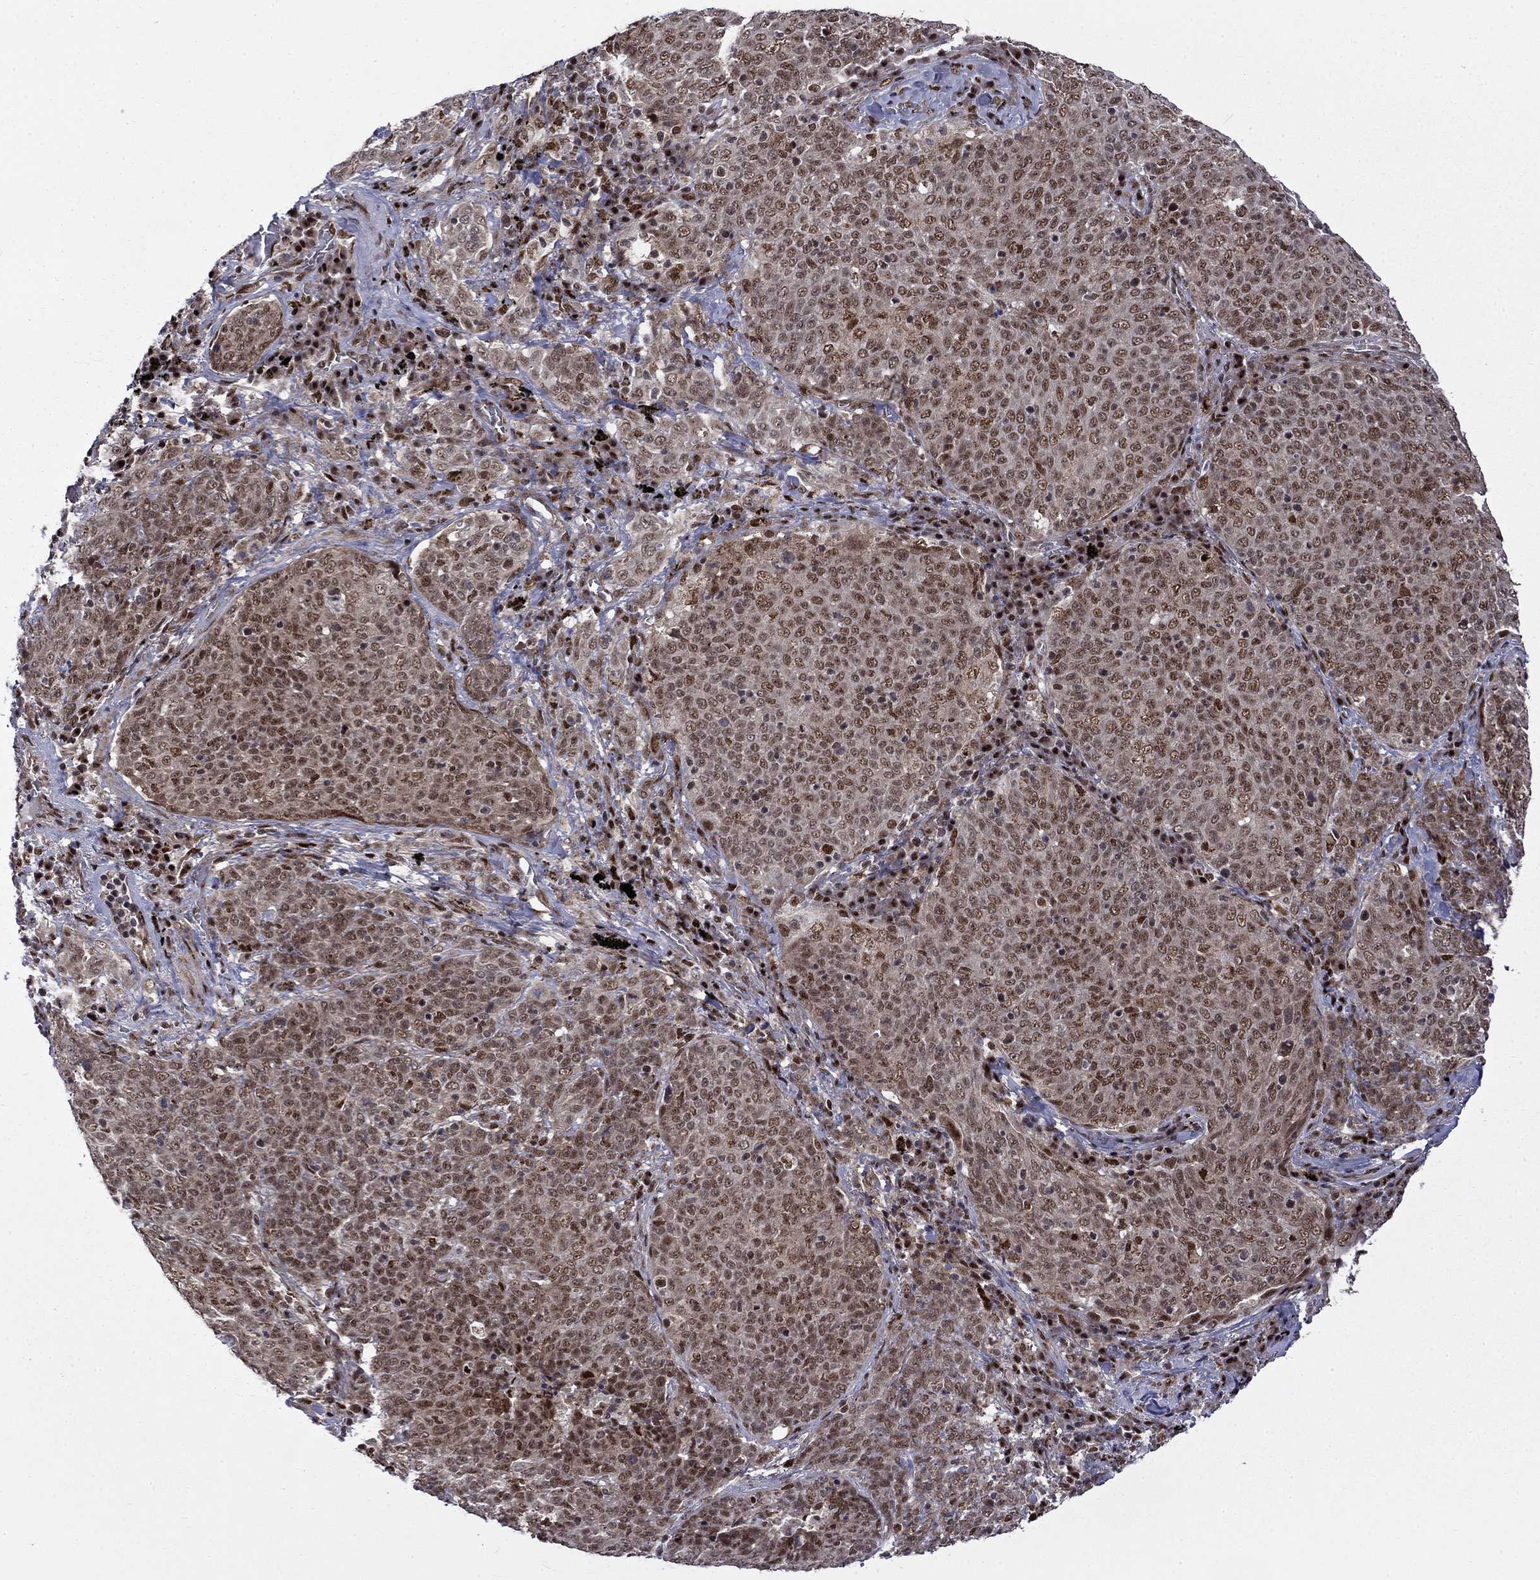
{"staining": {"intensity": "moderate", "quantity": "25%-75%", "location": "nuclear"}, "tissue": "lung cancer", "cell_type": "Tumor cells", "image_type": "cancer", "snomed": [{"axis": "morphology", "description": "Squamous cell carcinoma, NOS"}, {"axis": "topography", "description": "Lung"}], "caption": "Protein expression analysis of human lung squamous cell carcinoma reveals moderate nuclear positivity in approximately 25%-75% of tumor cells.", "gene": "KPNA3", "patient": {"sex": "male", "age": 82}}